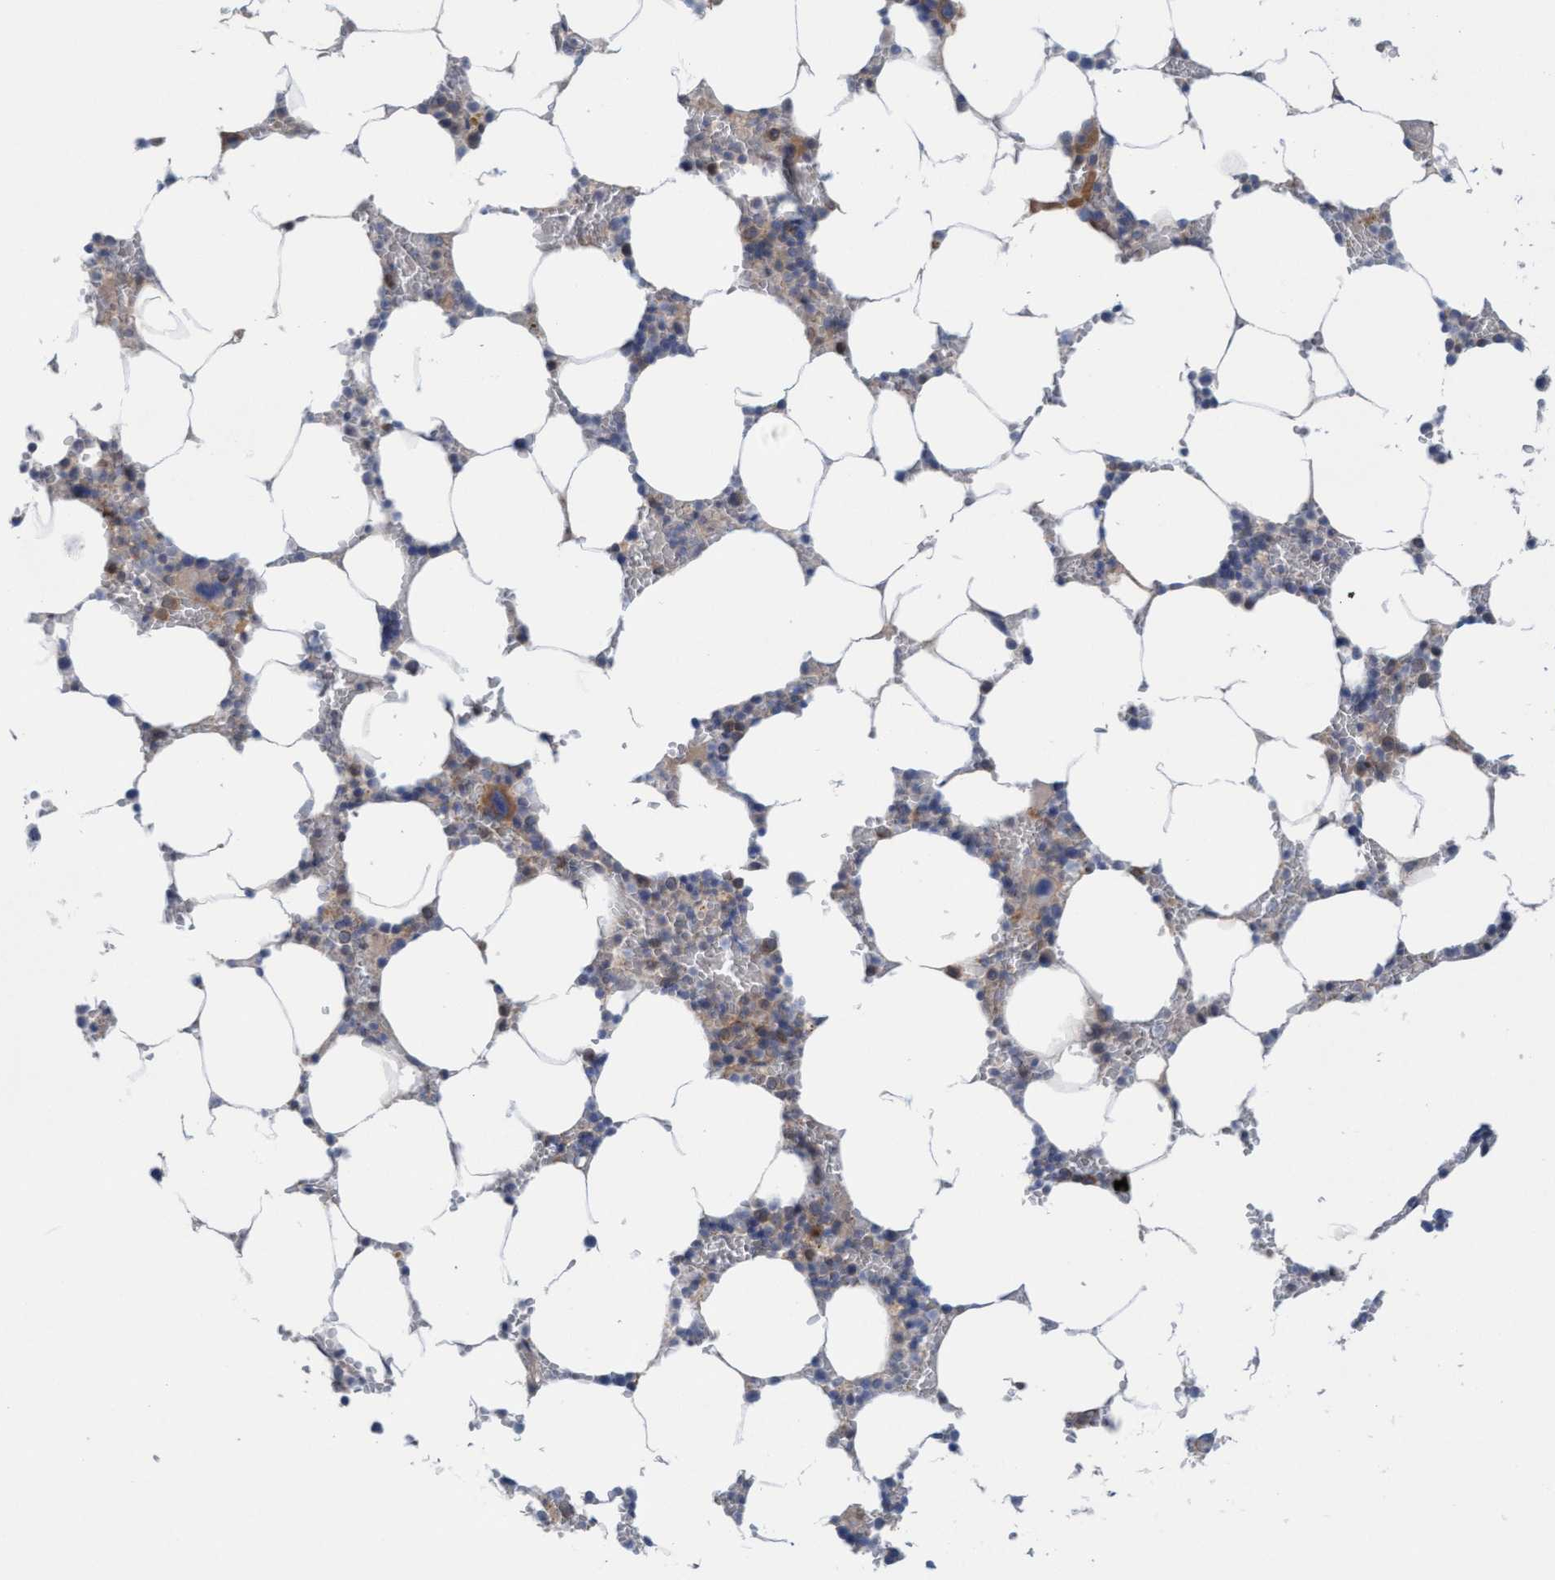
{"staining": {"intensity": "negative", "quantity": "none", "location": "none"}, "tissue": "bone marrow", "cell_type": "Hematopoietic cells", "image_type": "normal", "snomed": [{"axis": "morphology", "description": "Normal tissue, NOS"}, {"axis": "topography", "description": "Bone marrow"}], "caption": "Histopathology image shows no protein positivity in hematopoietic cells of benign bone marrow.", "gene": "KLHL25", "patient": {"sex": "male", "age": 70}}